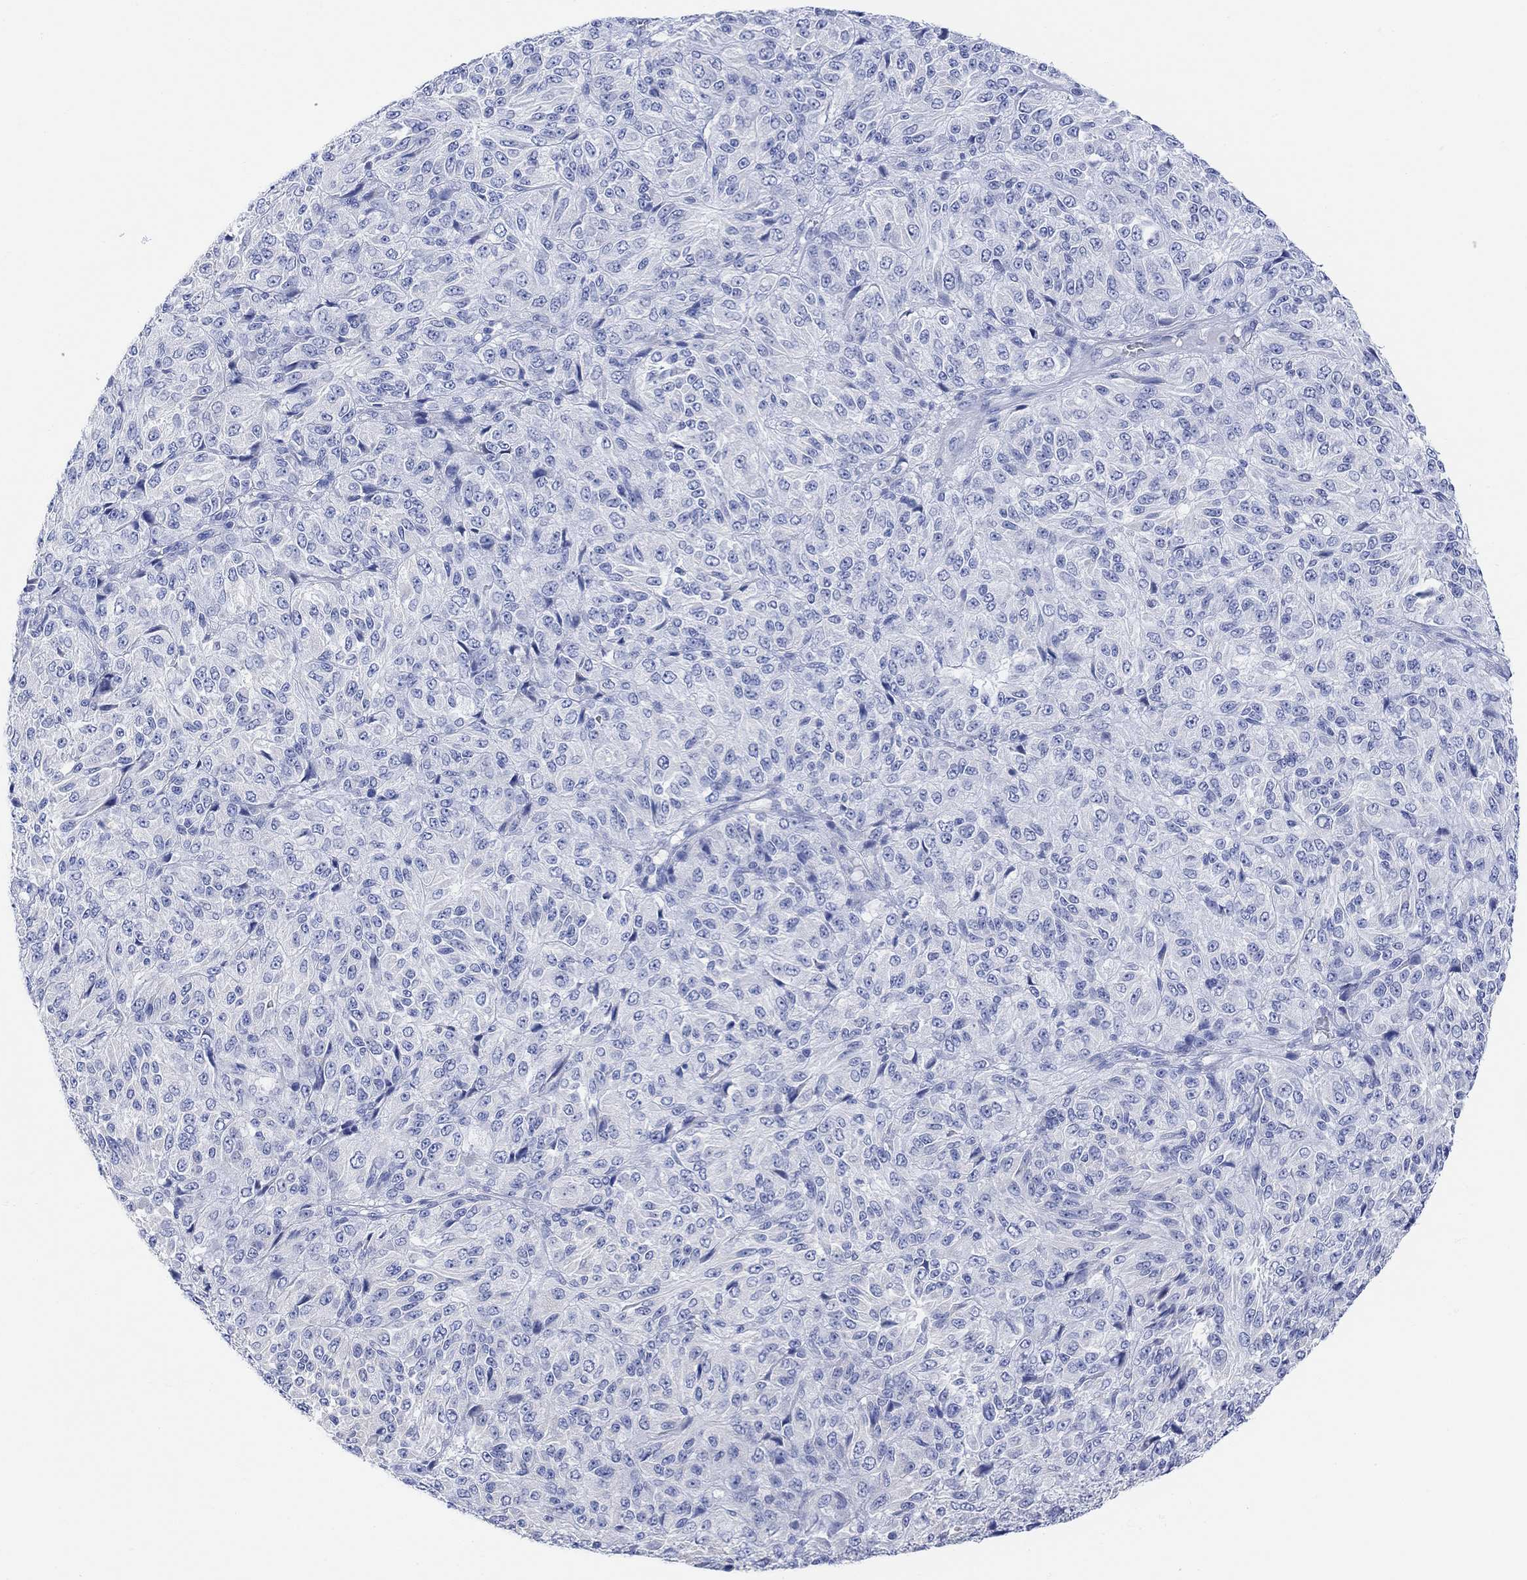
{"staining": {"intensity": "negative", "quantity": "none", "location": "none"}, "tissue": "melanoma", "cell_type": "Tumor cells", "image_type": "cancer", "snomed": [{"axis": "morphology", "description": "Malignant melanoma, Metastatic site"}, {"axis": "topography", "description": "Brain"}], "caption": "This is an immunohistochemistry (IHC) image of melanoma. There is no expression in tumor cells.", "gene": "GNG13", "patient": {"sex": "female", "age": 56}}